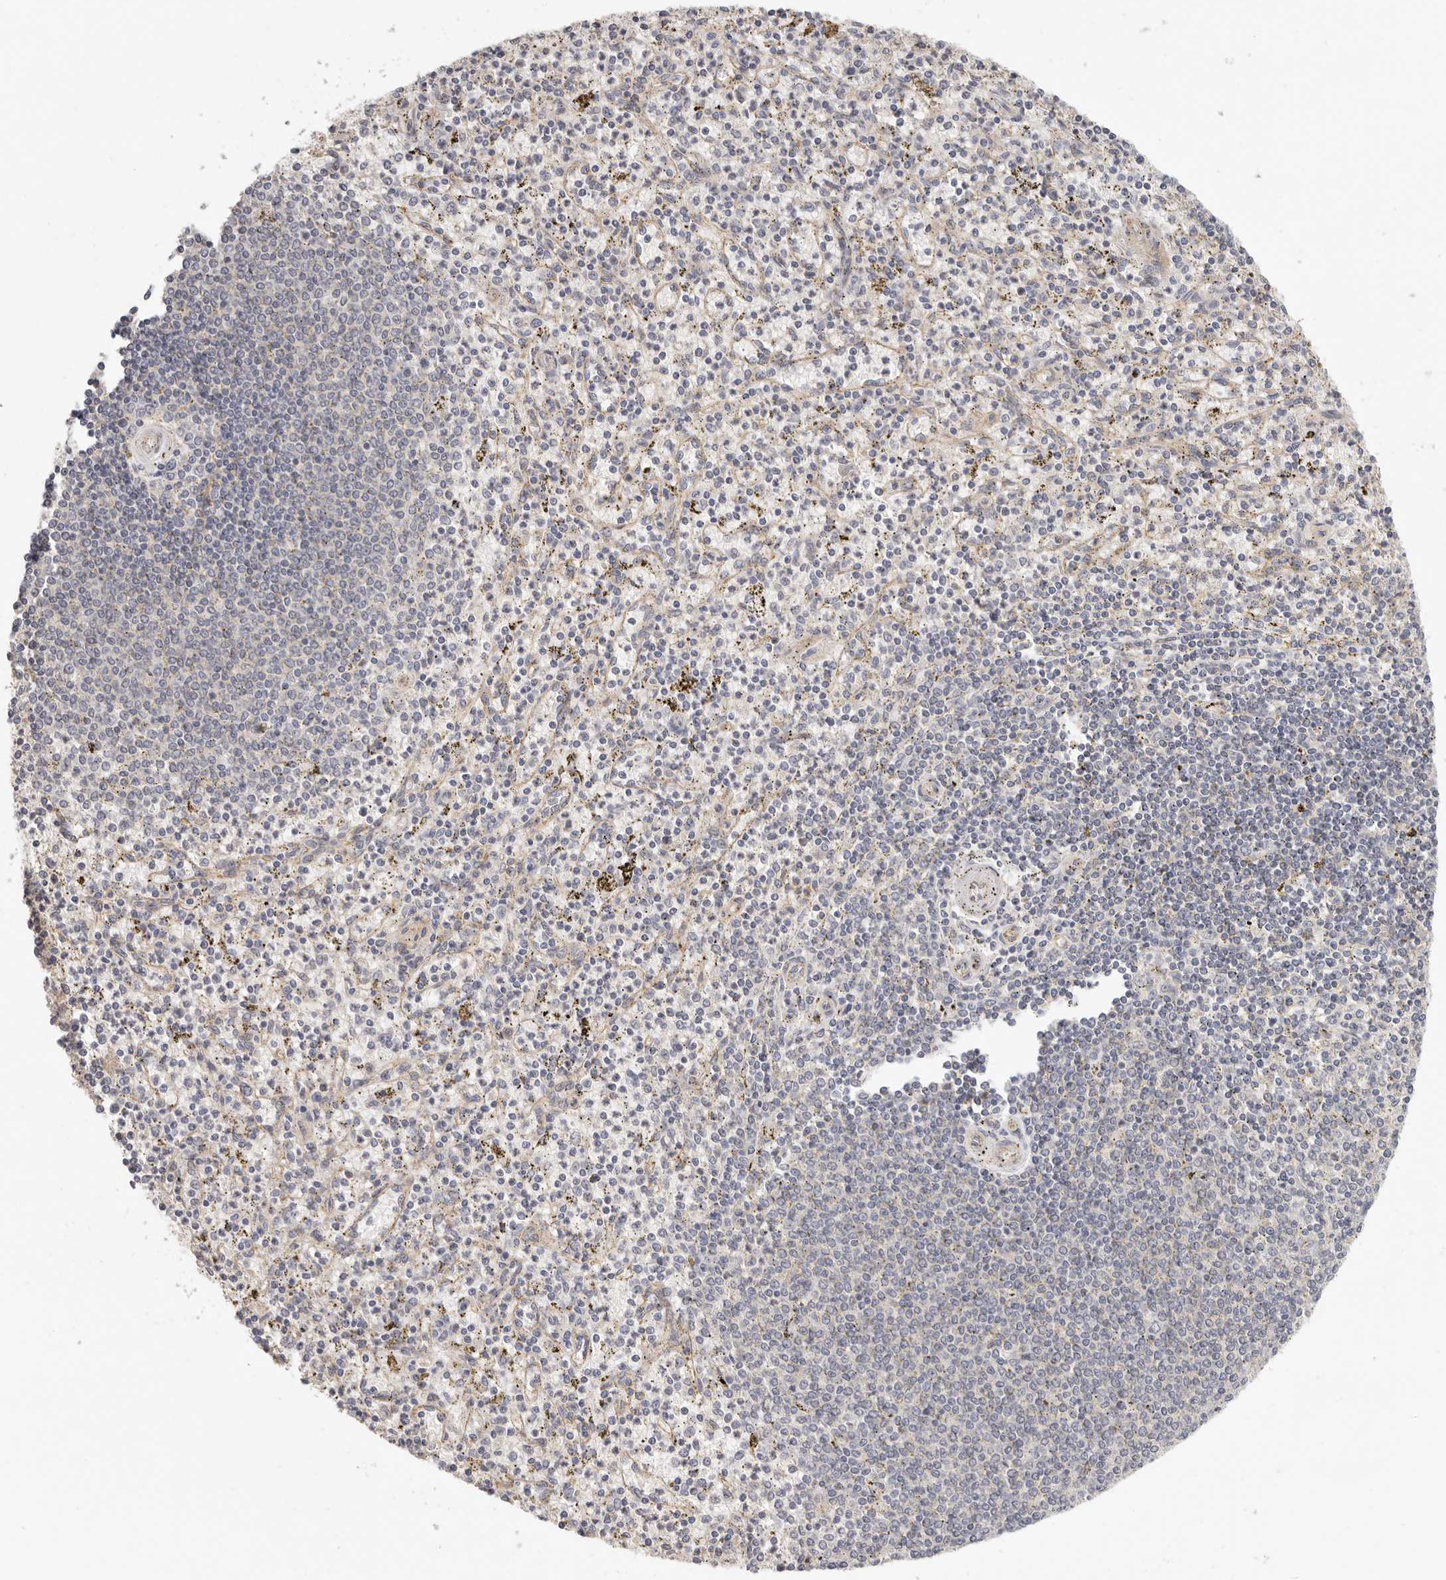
{"staining": {"intensity": "negative", "quantity": "none", "location": "none"}, "tissue": "spleen", "cell_type": "Cells in red pulp", "image_type": "normal", "snomed": [{"axis": "morphology", "description": "Normal tissue, NOS"}, {"axis": "topography", "description": "Spleen"}], "caption": "Immunohistochemistry (IHC) of benign human spleen displays no positivity in cells in red pulp. (Immunohistochemistry, brightfield microscopy, high magnification).", "gene": "ANXA9", "patient": {"sex": "male", "age": 72}}